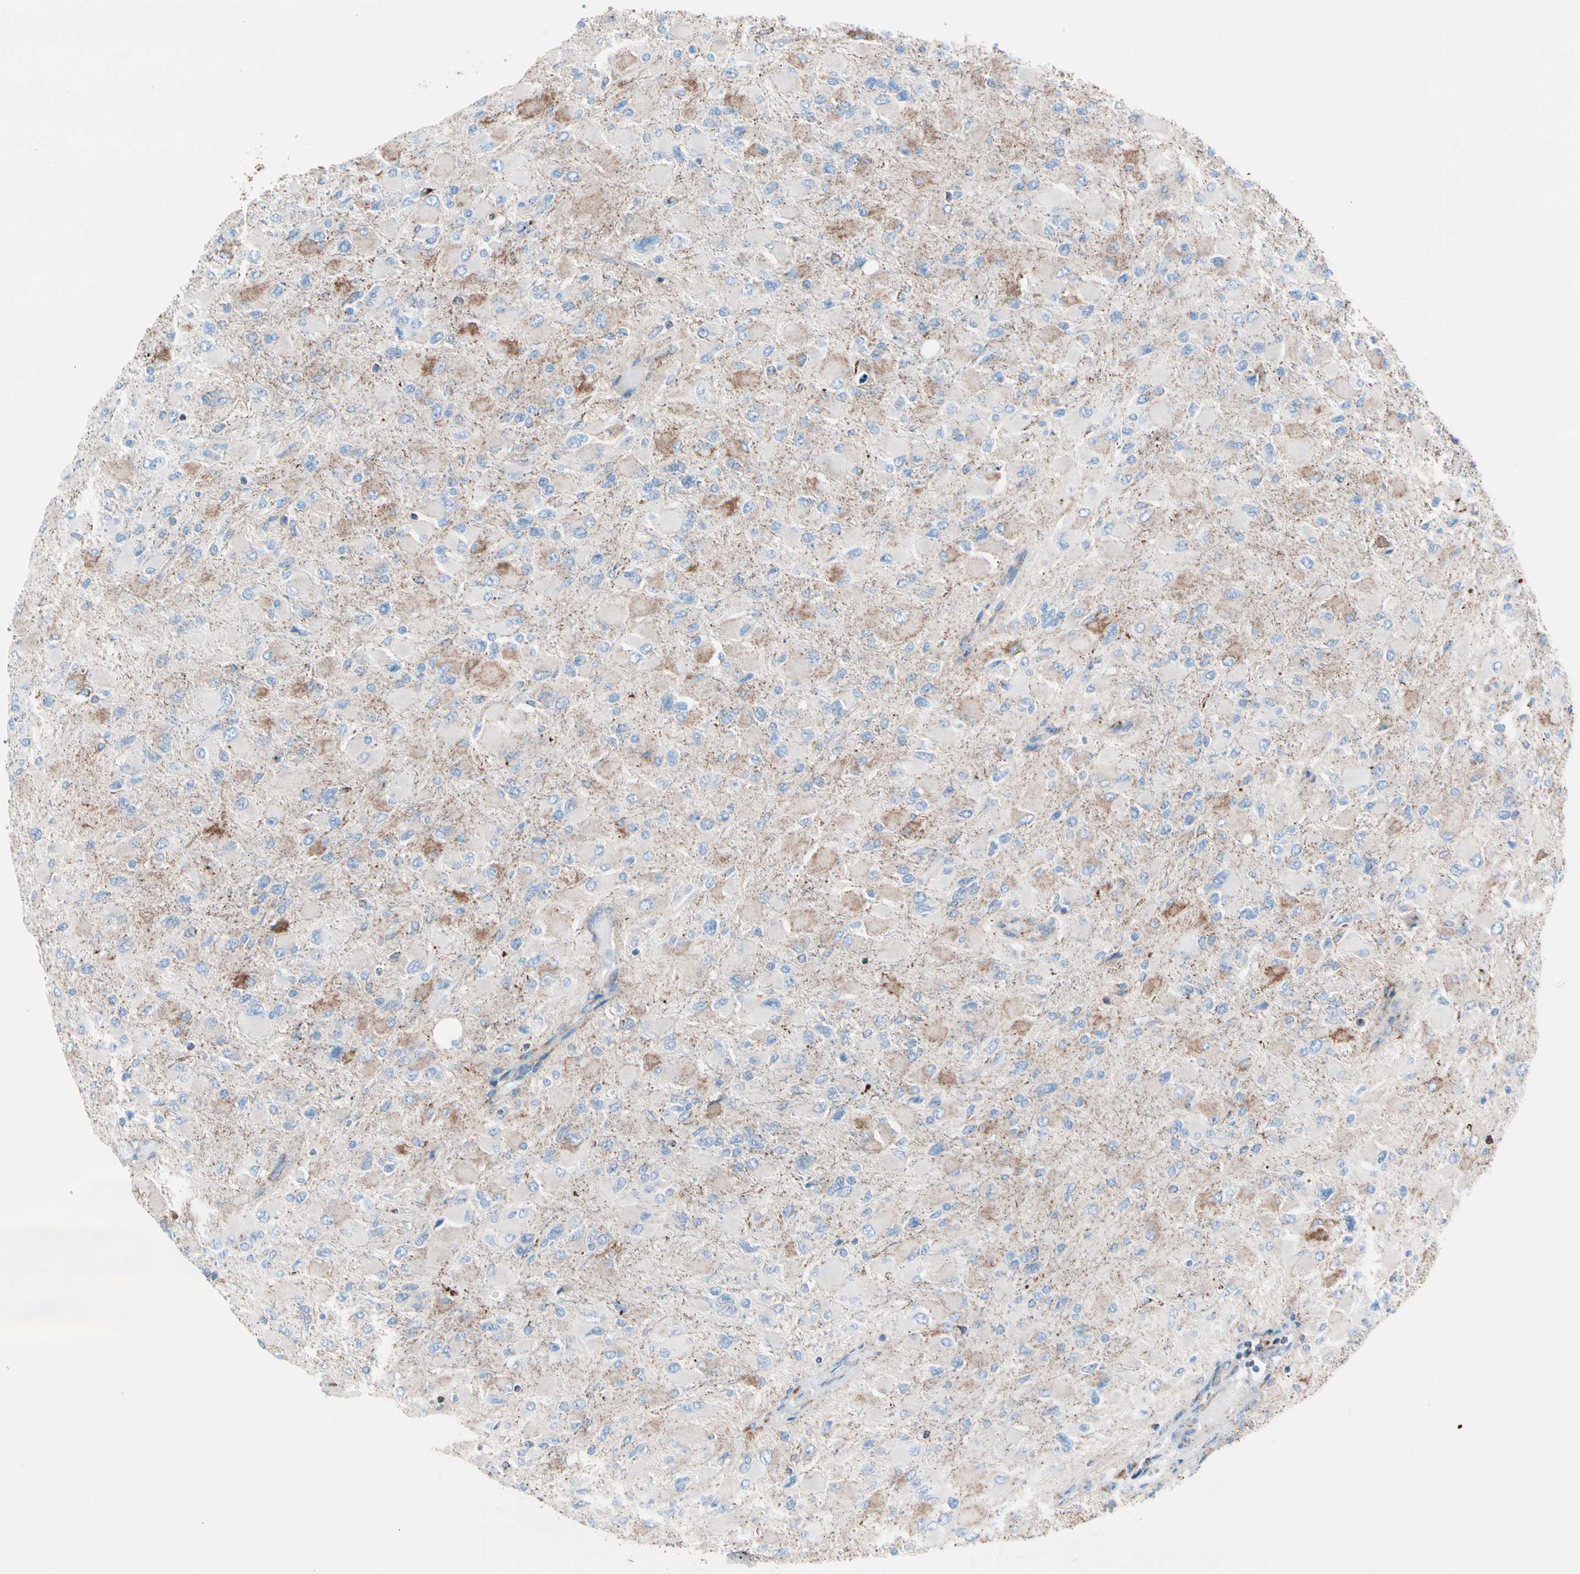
{"staining": {"intensity": "moderate", "quantity": "<25%", "location": "cytoplasmic/membranous"}, "tissue": "glioma", "cell_type": "Tumor cells", "image_type": "cancer", "snomed": [{"axis": "morphology", "description": "Glioma, malignant, High grade"}, {"axis": "topography", "description": "Cerebral cortex"}], "caption": "Tumor cells display moderate cytoplasmic/membranous positivity in approximately <25% of cells in glioma.", "gene": "HK1", "patient": {"sex": "female", "age": 36}}